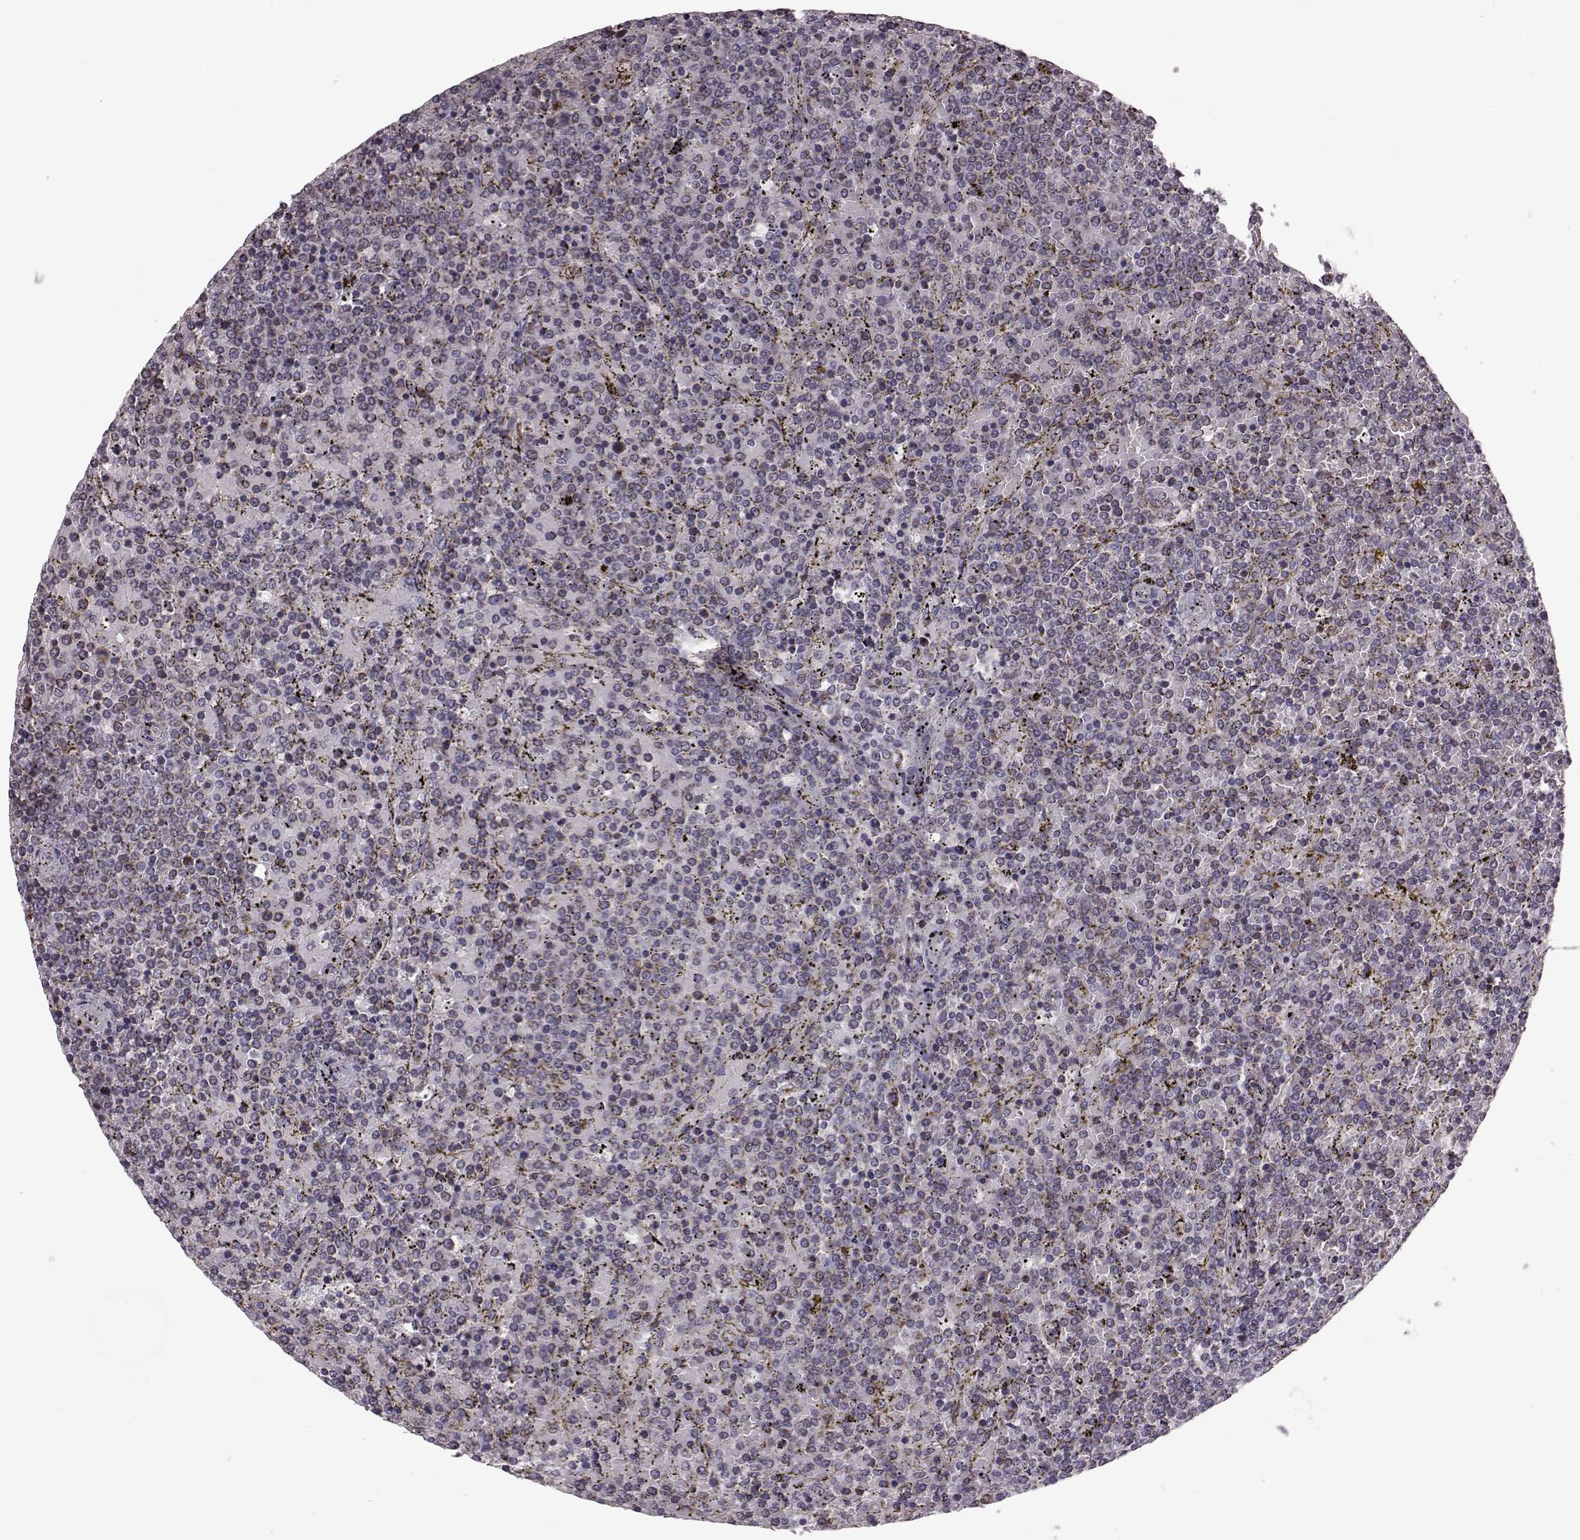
{"staining": {"intensity": "negative", "quantity": "none", "location": "none"}, "tissue": "lymphoma", "cell_type": "Tumor cells", "image_type": "cancer", "snomed": [{"axis": "morphology", "description": "Malignant lymphoma, non-Hodgkin's type, Low grade"}, {"axis": "topography", "description": "Spleen"}], "caption": "A high-resolution image shows IHC staining of low-grade malignant lymphoma, non-Hodgkin's type, which demonstrates no significant staining in tumor cells. The staining is performed using DAB brown chromogen with nuclei counter-stained in using hematoxylin.", "gene": "ATP5MF", "patient": {"sex": "female", "age": 77}}